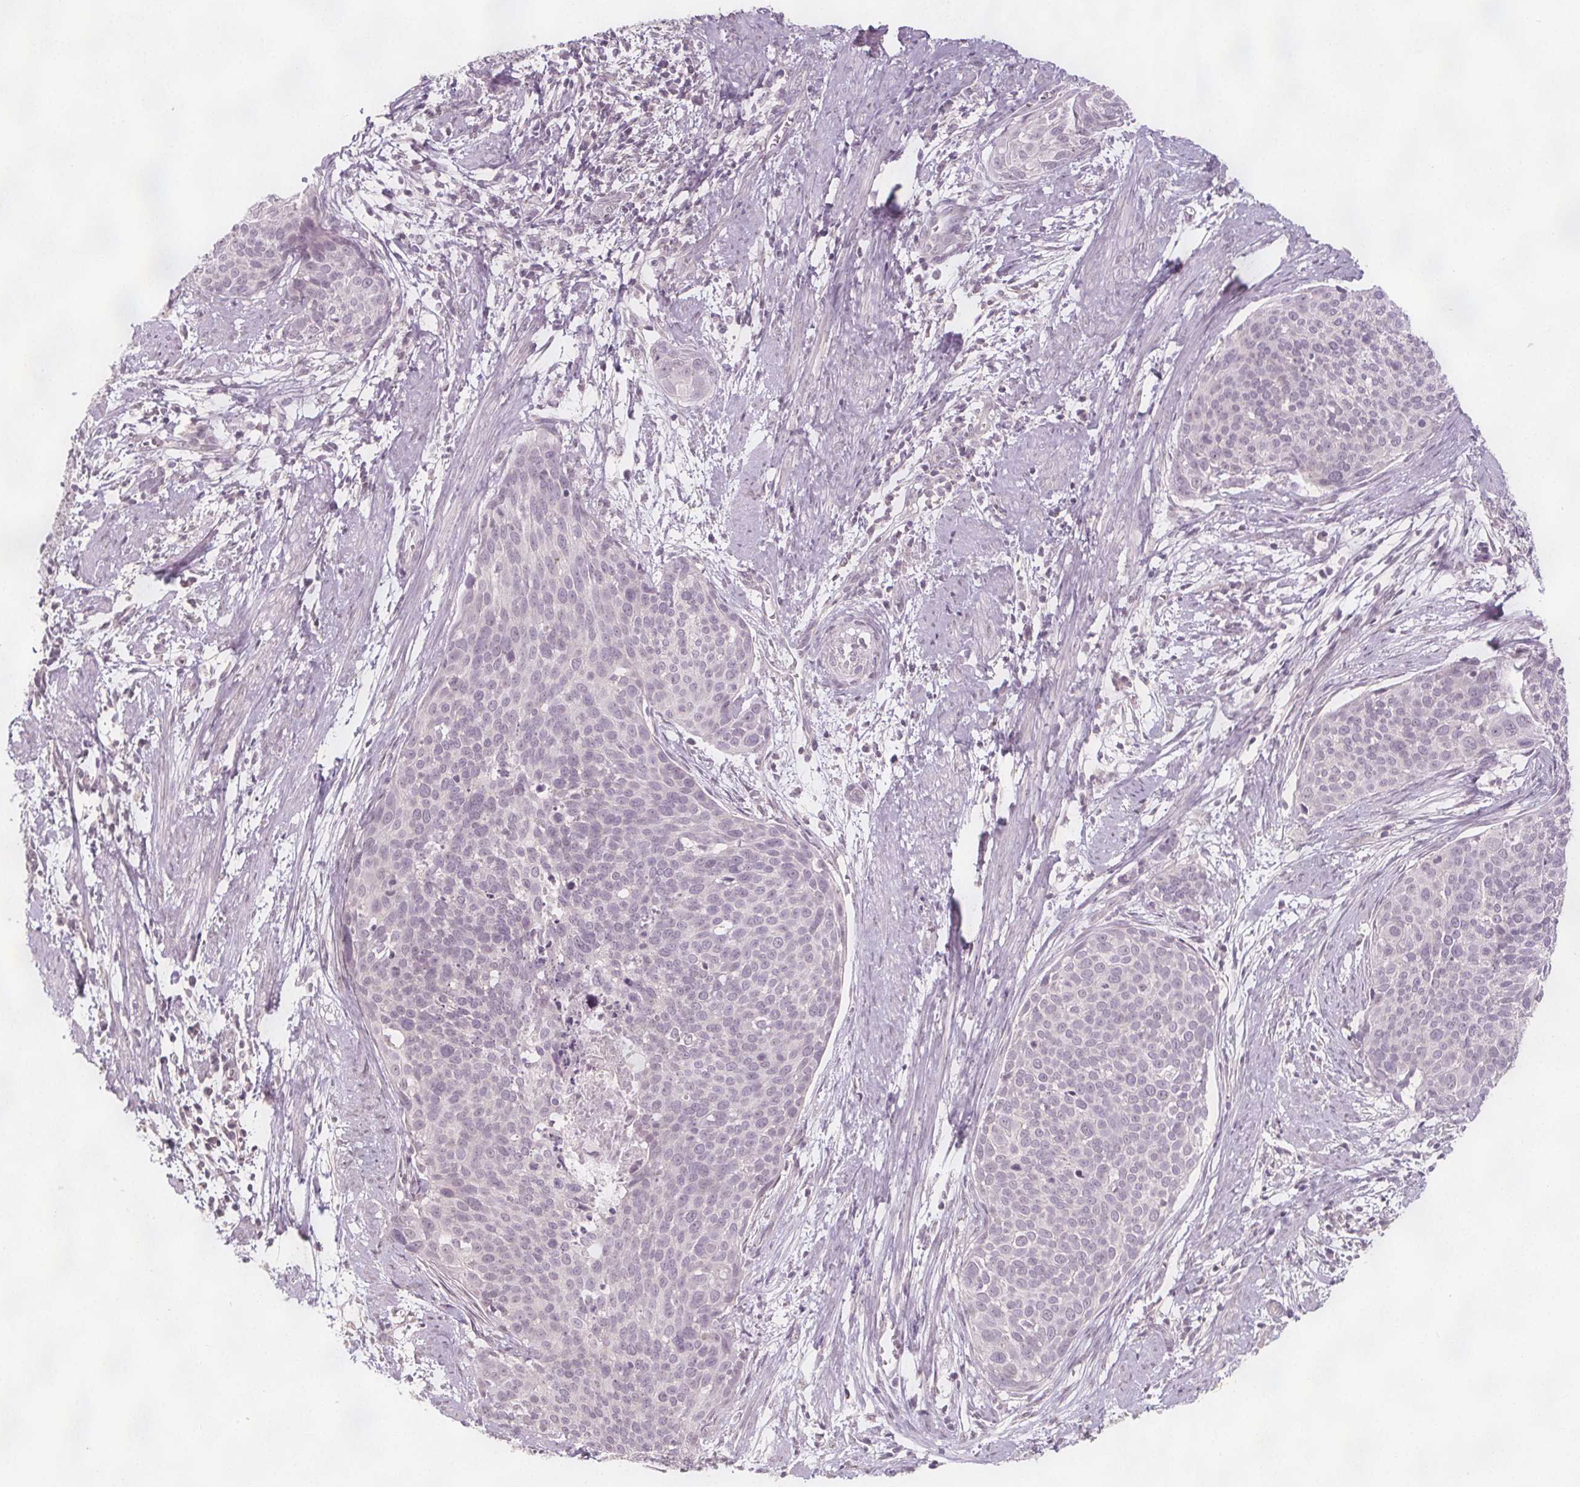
{"staining": {"intensity": "negative", "quantity": "none", "location": "none"}, "tissue": "cervical cancer", "cell_type": "Tumor cells", "image_type": "cancer", "snomed": [{"axis": "morphology", "description": "Squamous cell carcinoma, NOS"}, {"axis": "topography", "description": "Cervix"}], "caption": "High magnification brightfield microscopy of squamous cell carcinoma (cervical) stained with DAB (3,3'-diaminobenzidine) (brown) and counterstained with hematoxylin (blue): tumor cells show no significant expression.", "gene": "C1orf167", "patient": {"sex": "female", "age": 39}}